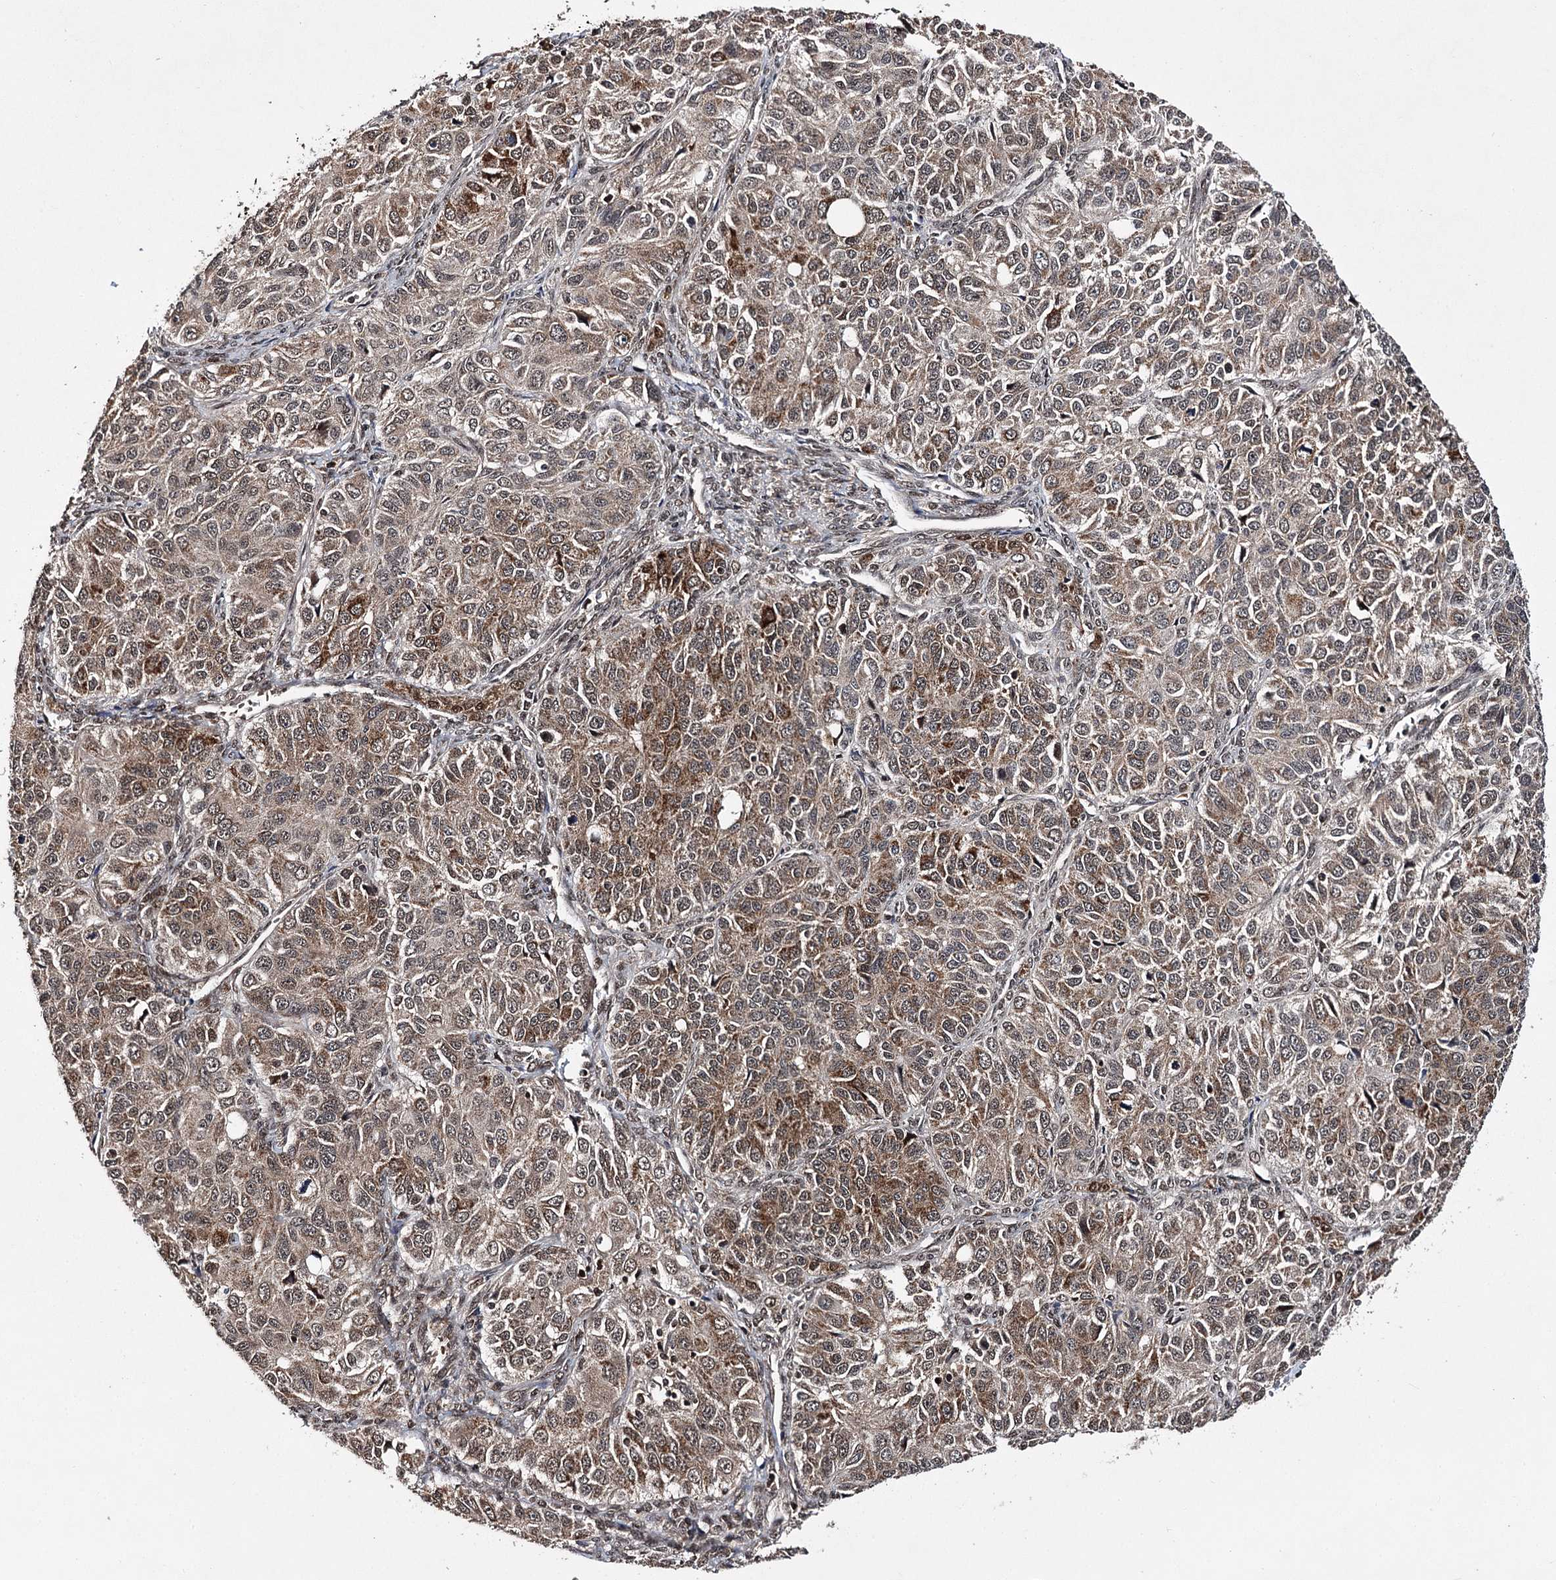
{"staining": {"intensity": "moderate", "quantity": "25%-75%", "location": "cytoplasmic/membranous"}, "tissue": "ovarian cancer", "cell_type": "Tumor cells", "image_type": "cancer", "snomed": [{"axis": "morphology", "description": "Carcinoma, endometroid"}, {"axis": "topography", "description": "Ovary"}], "caption": "Brown immunohistochemical staining in endometroid carcinoma (ovarian) displays moderate cytoplasmic/membranous positivity in approximately 25%-75% of tumor cells.", "gene": "FAM53B", "patient": {"sex": "female", "age": 51}}